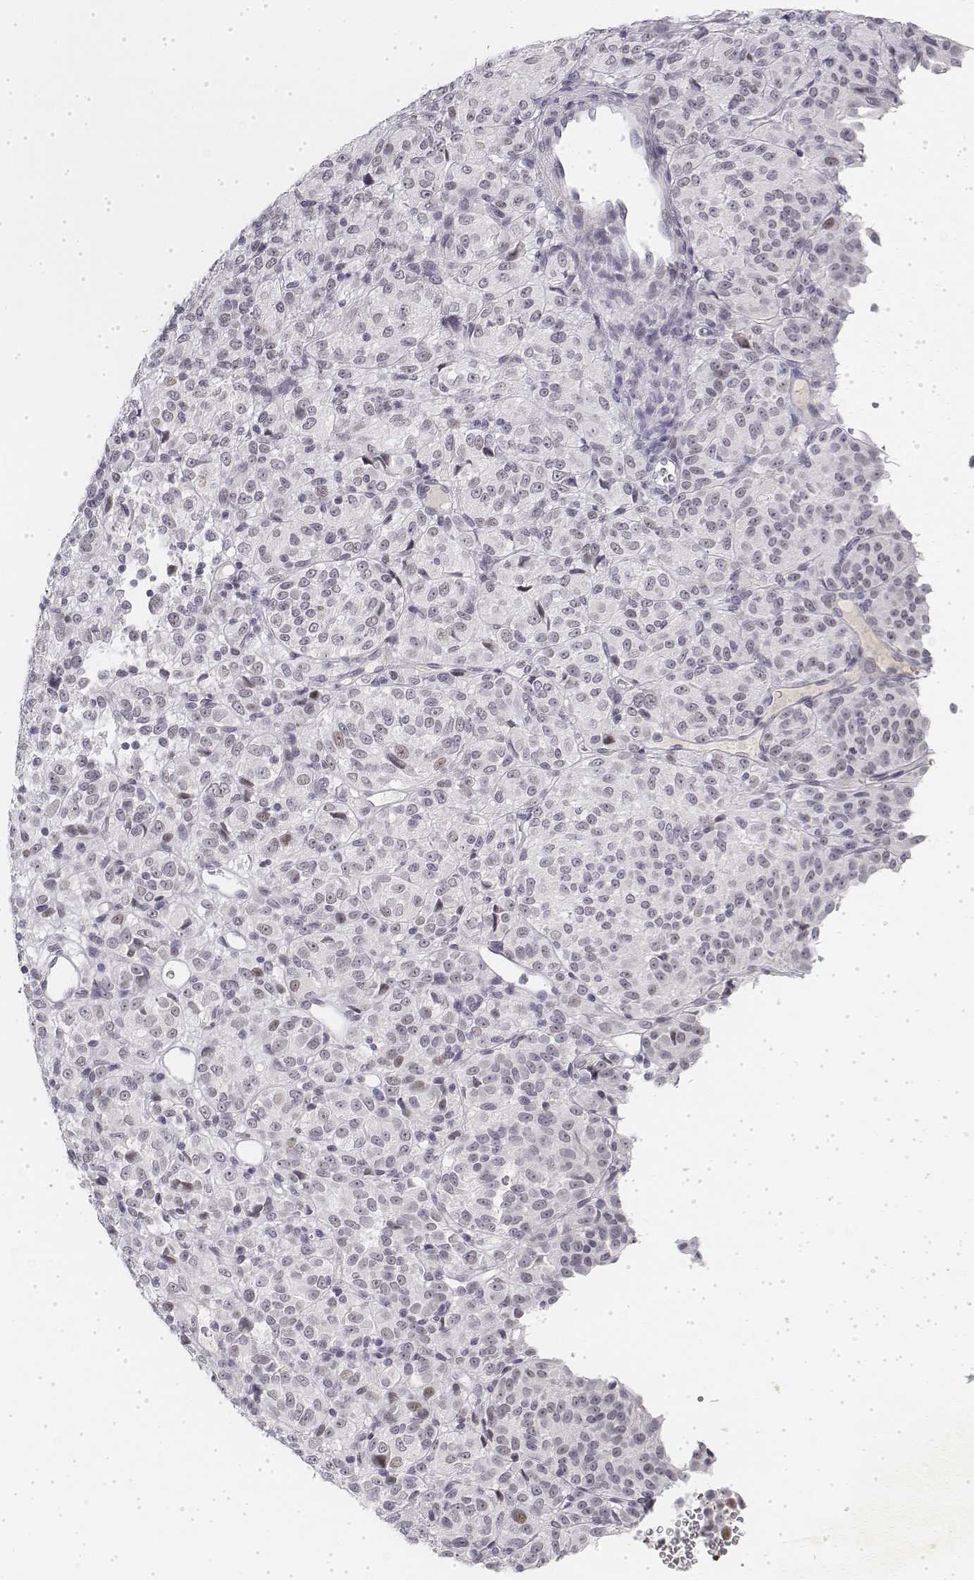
{"staining": {"intensity": "negative", "quantity": "none", "location": "none"}, "tissue": "melanoma", "cell_type": "Tumor cells", "image_type": "cancer", "snomed": [{"axis": "morphology", "description": "Malignant melanoma, Metastatic site"}, {"axis": "topography", "description": "Brain"}], "caption": "A high-resolution histopathology image shows IHC staining of melanoma, which displays no significant expression in tumor cells.", "gene": "KRT84", "patient": {"sex": "female", "age": 56}}